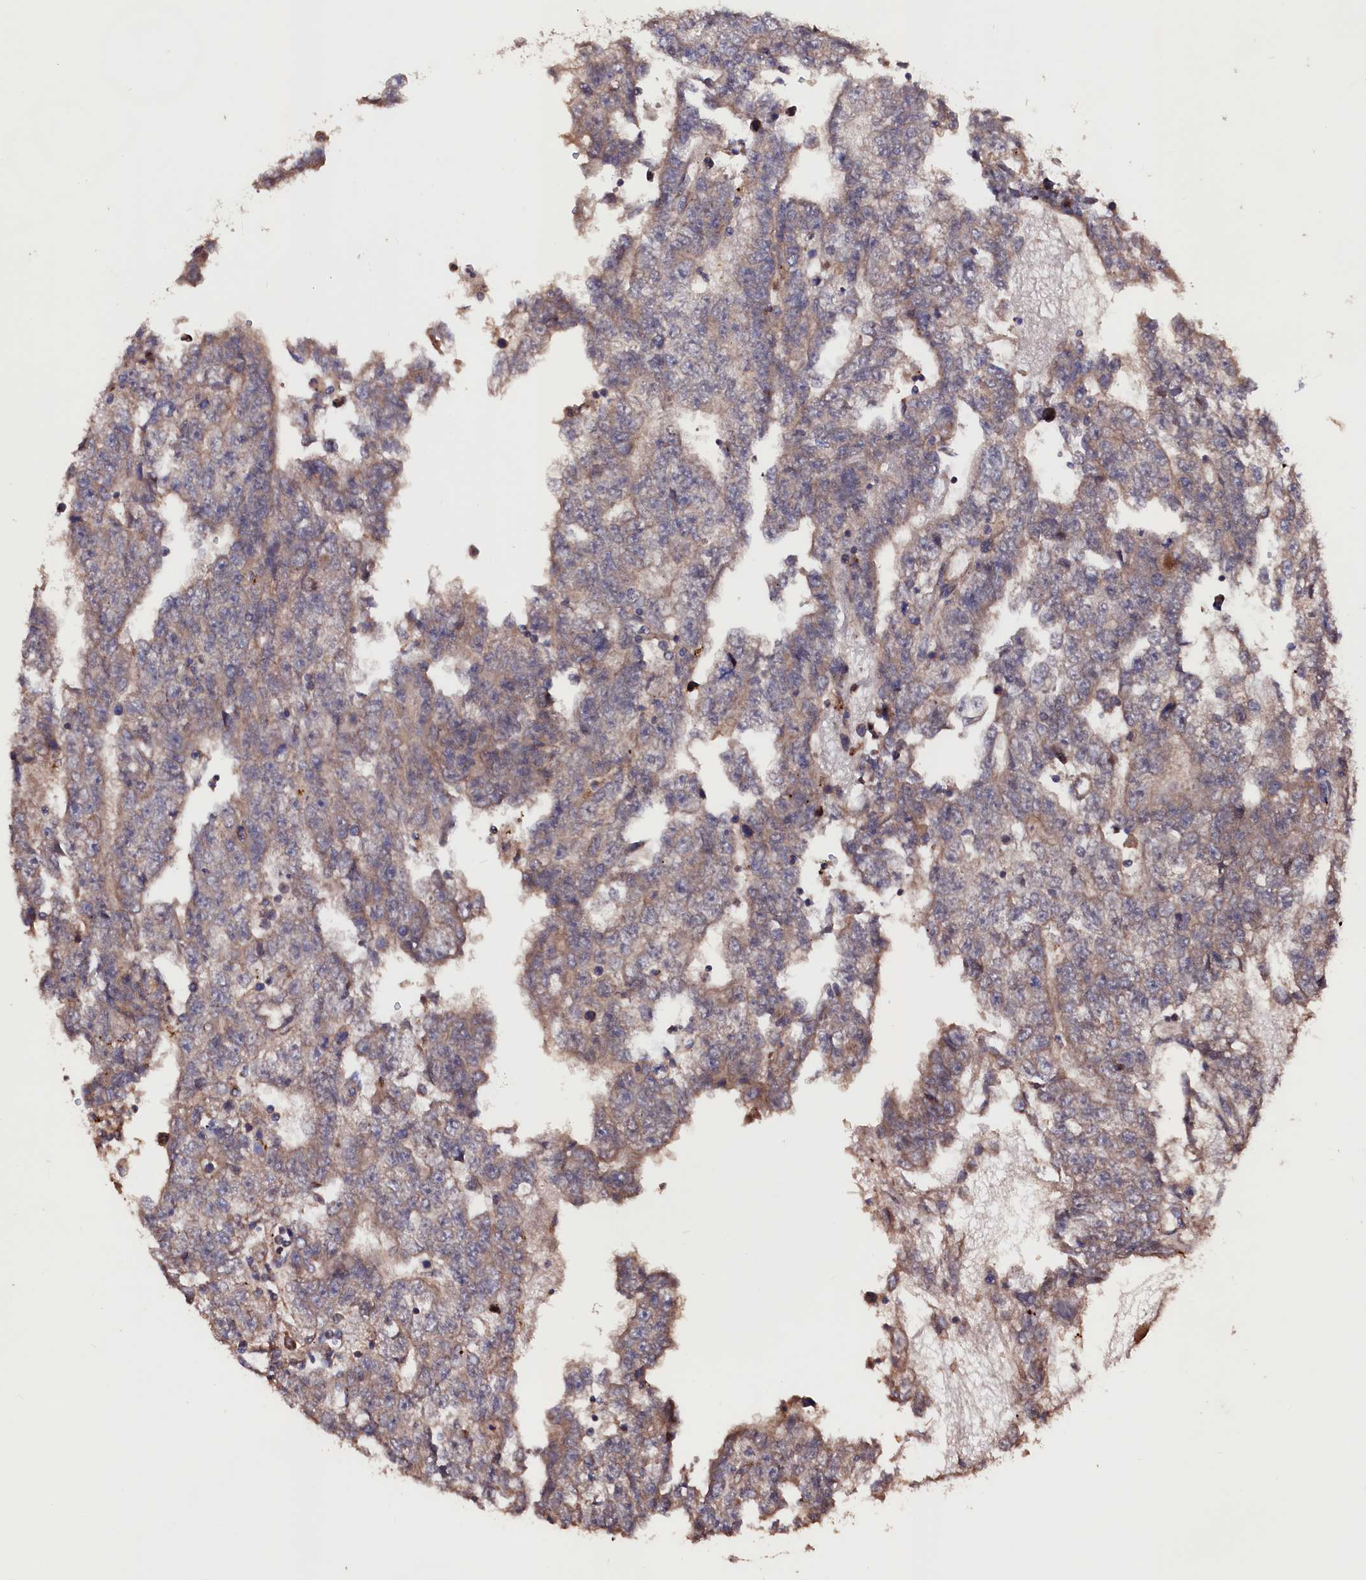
{"staining": {"intensity": "weak", "quantity": "25%-75%", "location": "cytoplasmic/membranous"}, "tissue": "testis cancer", "cell_type": "Tumor cells", "image_type": "cancer", "snomed": [{"axis": "morphology", "description": "Carcinoma, Embryonal, NOS"}, {"axis": "topography", "description": "Testis"}], "caption": "Brown immunohistochemical staining in human testis cancer reveals weak cytoplasmic/membranous staining in about 25%-75% of tumor cells.", "gene": "MYO1H", "patient": {"sex": "male", "age": 25}}